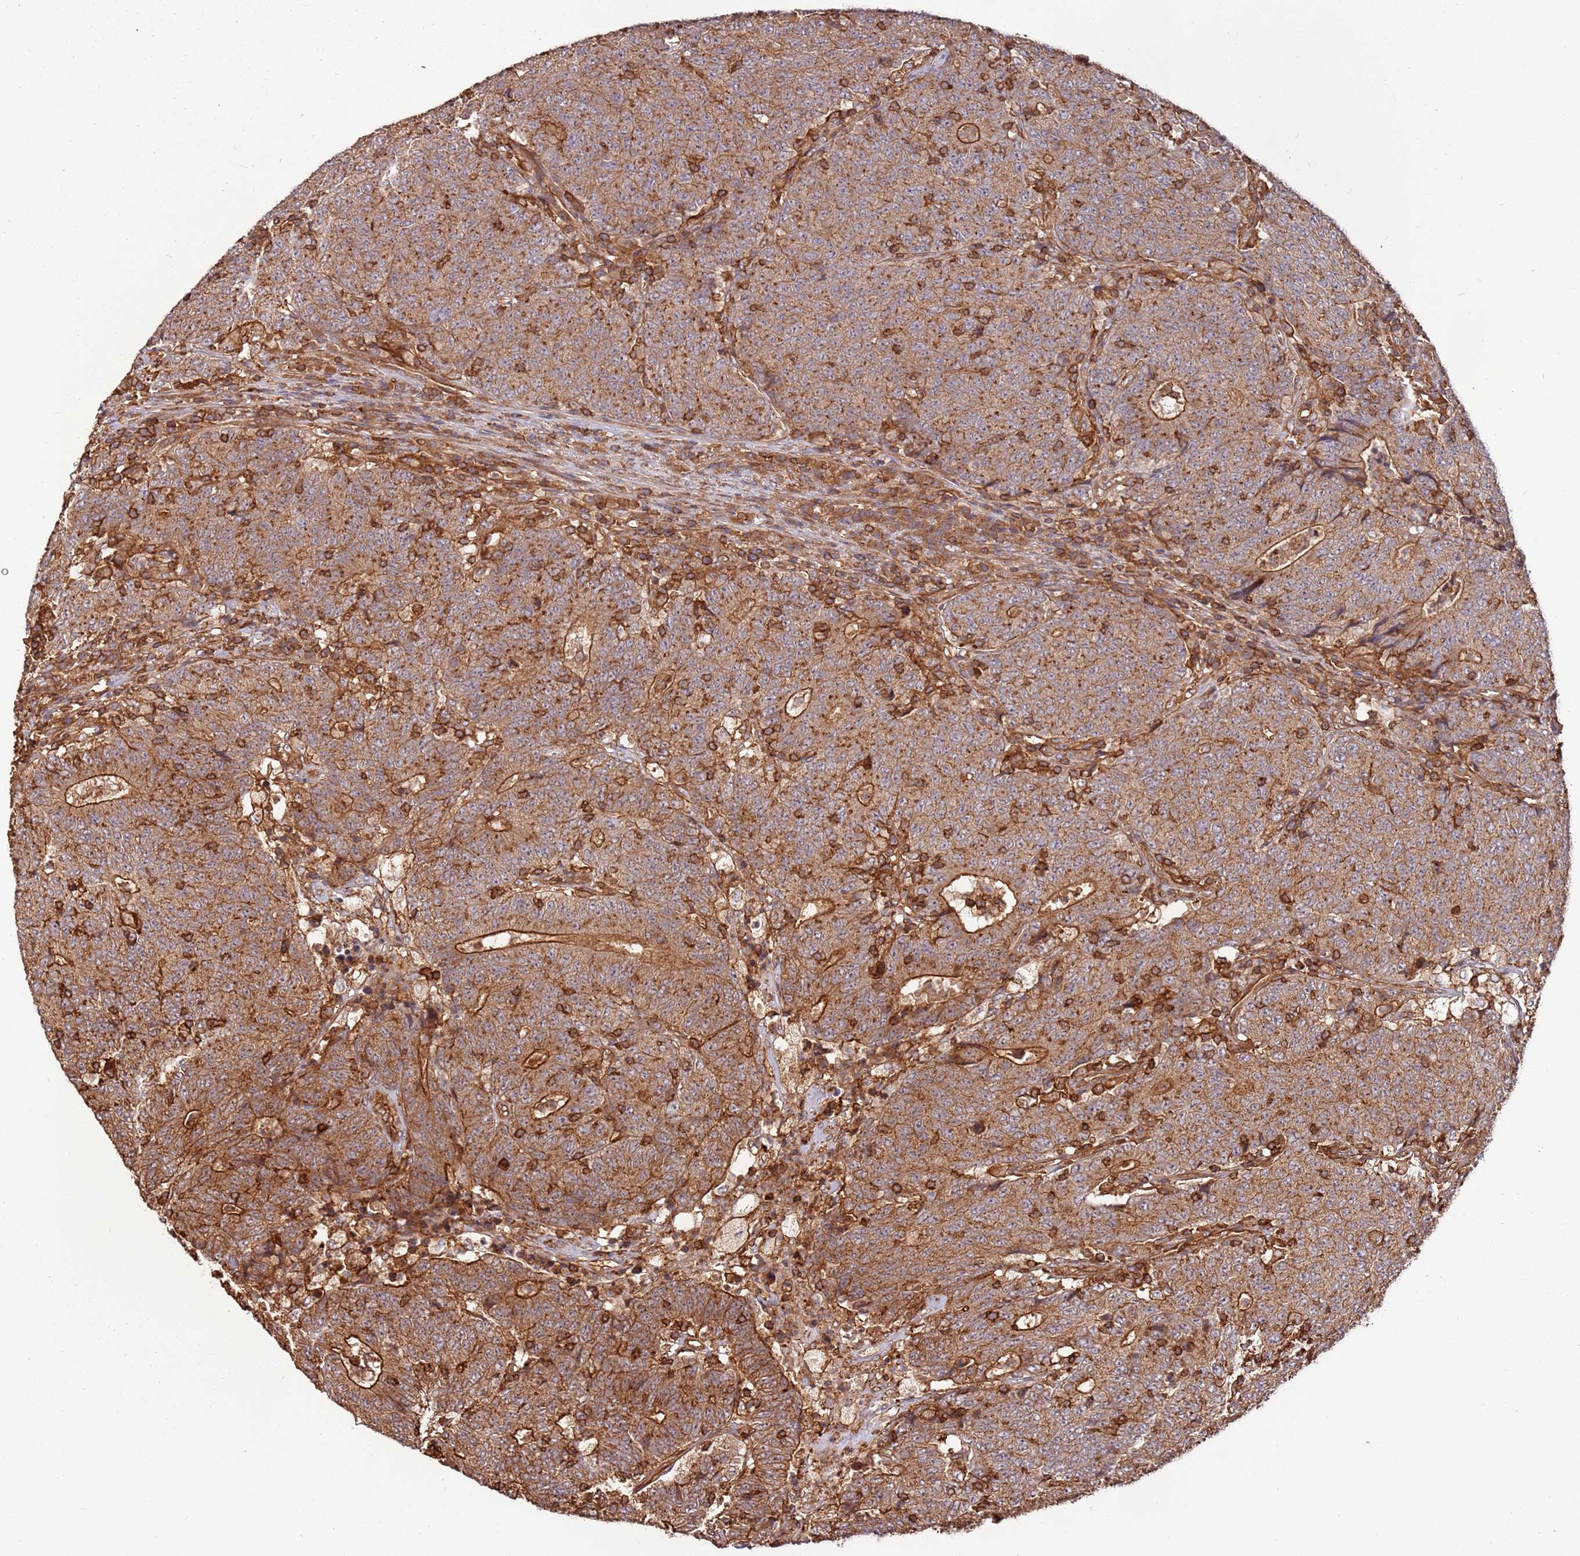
{"staining": {"intensity": "moderate", "quantity": ">75%", "location": "cytoplasmic/membranous"}, "tissue": "colorectal cancer", "cell_type": "Tumor cells", "image_type": "cancer", "snomed": [{"axis": "morphology", "description": "Adenocarcinoma, NOS"}, {"axis": "topography", "description": "Colon"}], "caption": "Adenocarcinoma (colorectal) was stained to show a protein in brown. There is medium levels of moderate cytoplasmic/membranous staining in about >75% of tumor cells.", "gene": "ACVR2A", "patient": {"sex": "female", "age": 75}}